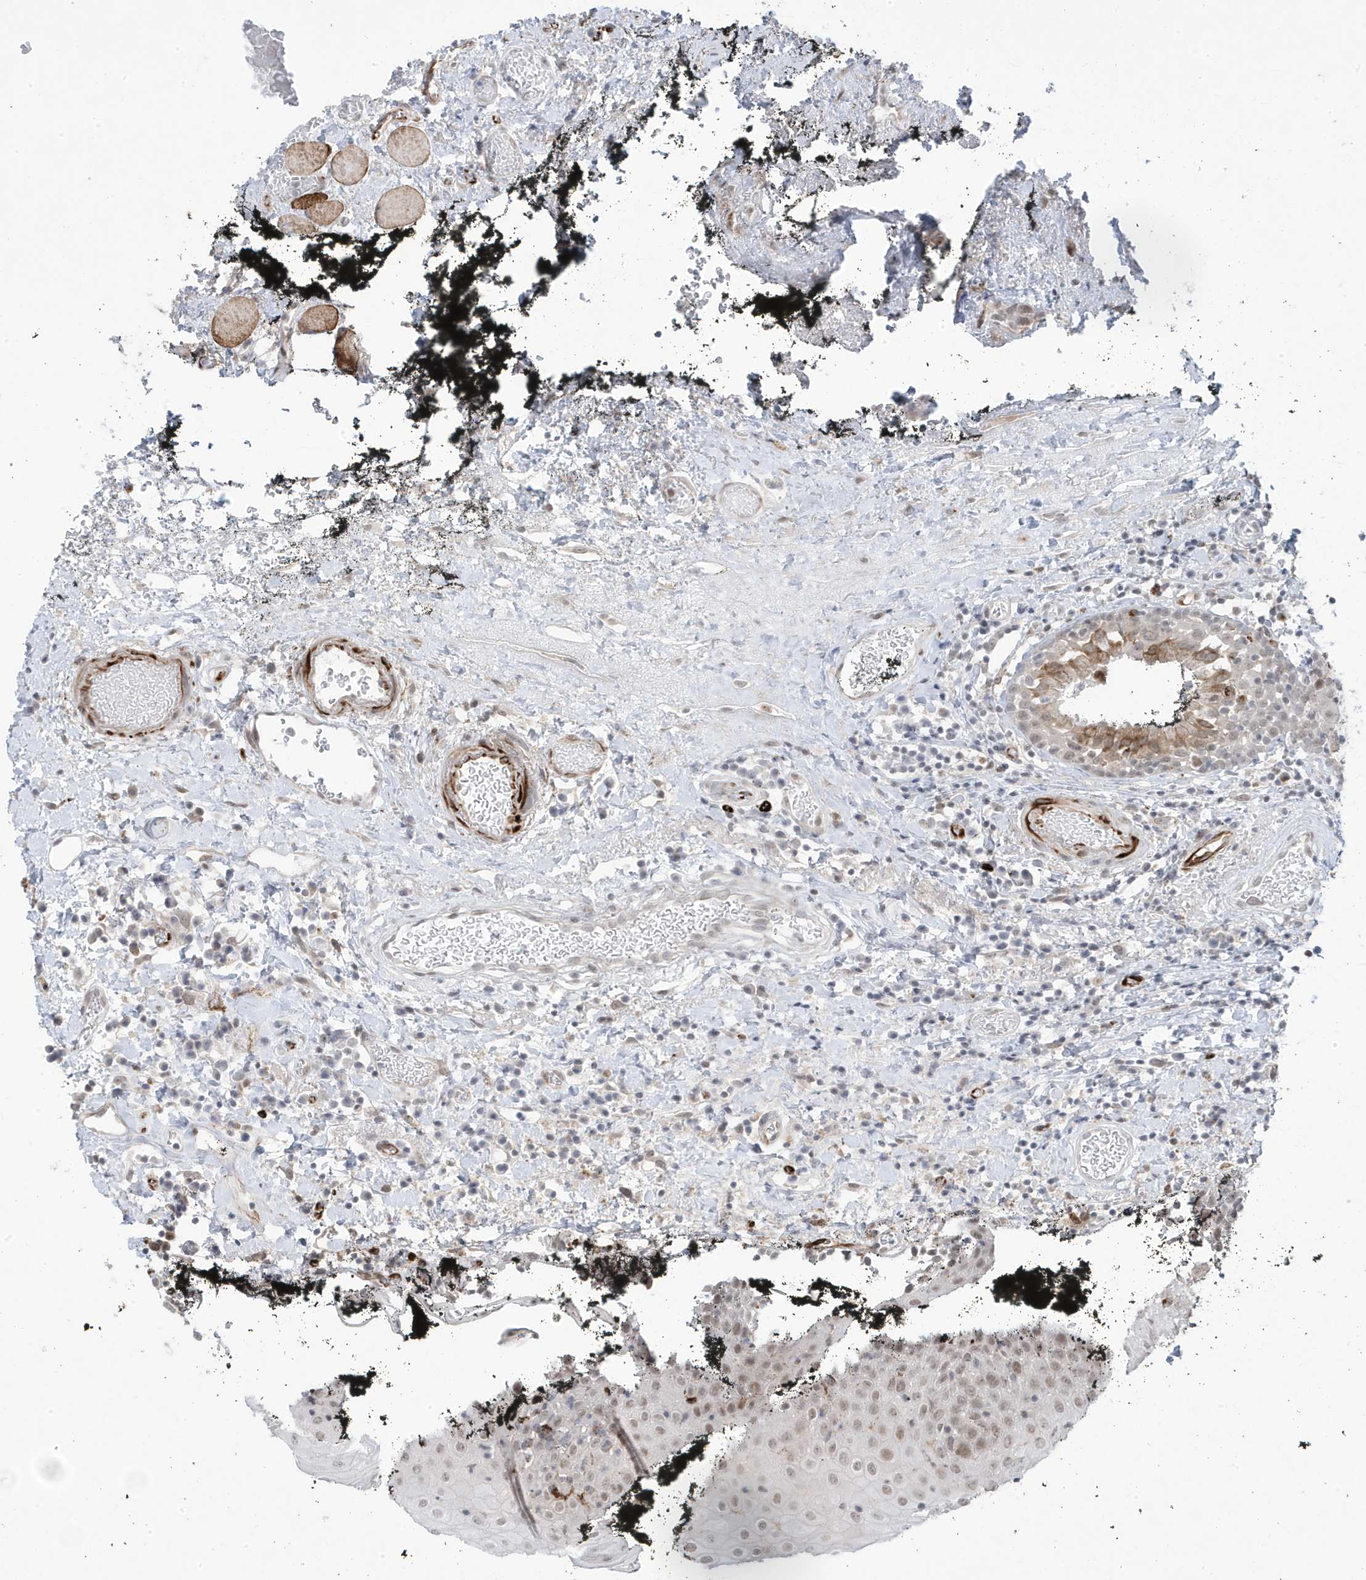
{"staining": {"intensity": "moderate", "quantity": "25%-75%", "location": "nuclear"}, "tissue": "oral mucosa", "cell_type": "Squamous epithelial cells", "image_type": "normal", "snomed": [{"axis": "morphology", "description": "Normal tissue, NOS"}, {"axis": "topography", "description": "Oral tissue"}], "caption": "This is a photomicrograph of immunohistochemistry staining of unremarkable oral mucosa, which shows moderate expression in the nuclear of squamous epithelial cells.", "gene": "ADAMTSL3", "patient": {"sex": "male", "age": 74}}